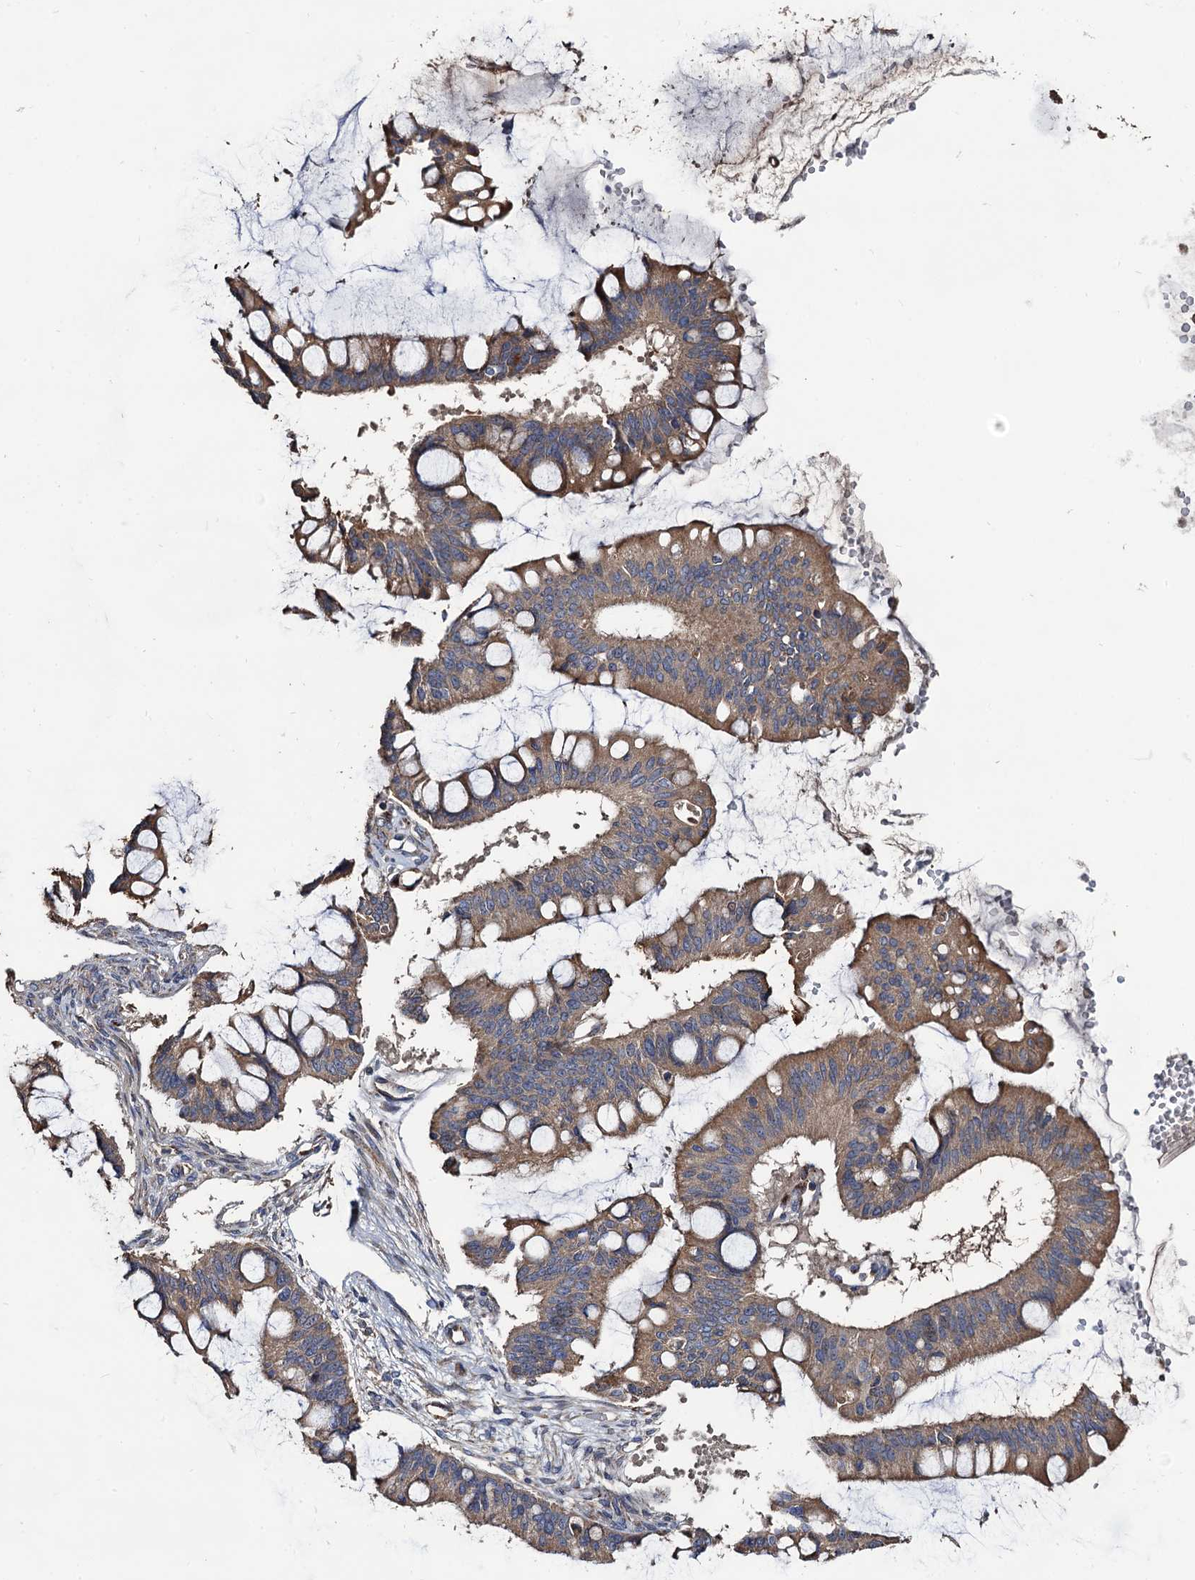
{"staining": {"intensity": "moderate", "quantity": ">75%", "location": "cytoplasmic/membranous"}, "tissue": "ovarian cancer", "cell_type": "Tumor cells", "image_type": "cancer", "snomed": [{"axis": "morphology", "description": "Cystadenocarcinoma, mucinous, NOS"}, {"axis": "topography", "description": "Ovary"}], "caption": "Human mucinous cystadenocarcinoma (ovarian) stained for a protein (brown) shows moderate cytoplasmic/membranous positive staining in about >75% of tumor cells.", "gene": "RASSF1", "patient": {"sex": "female", "age": 73}}